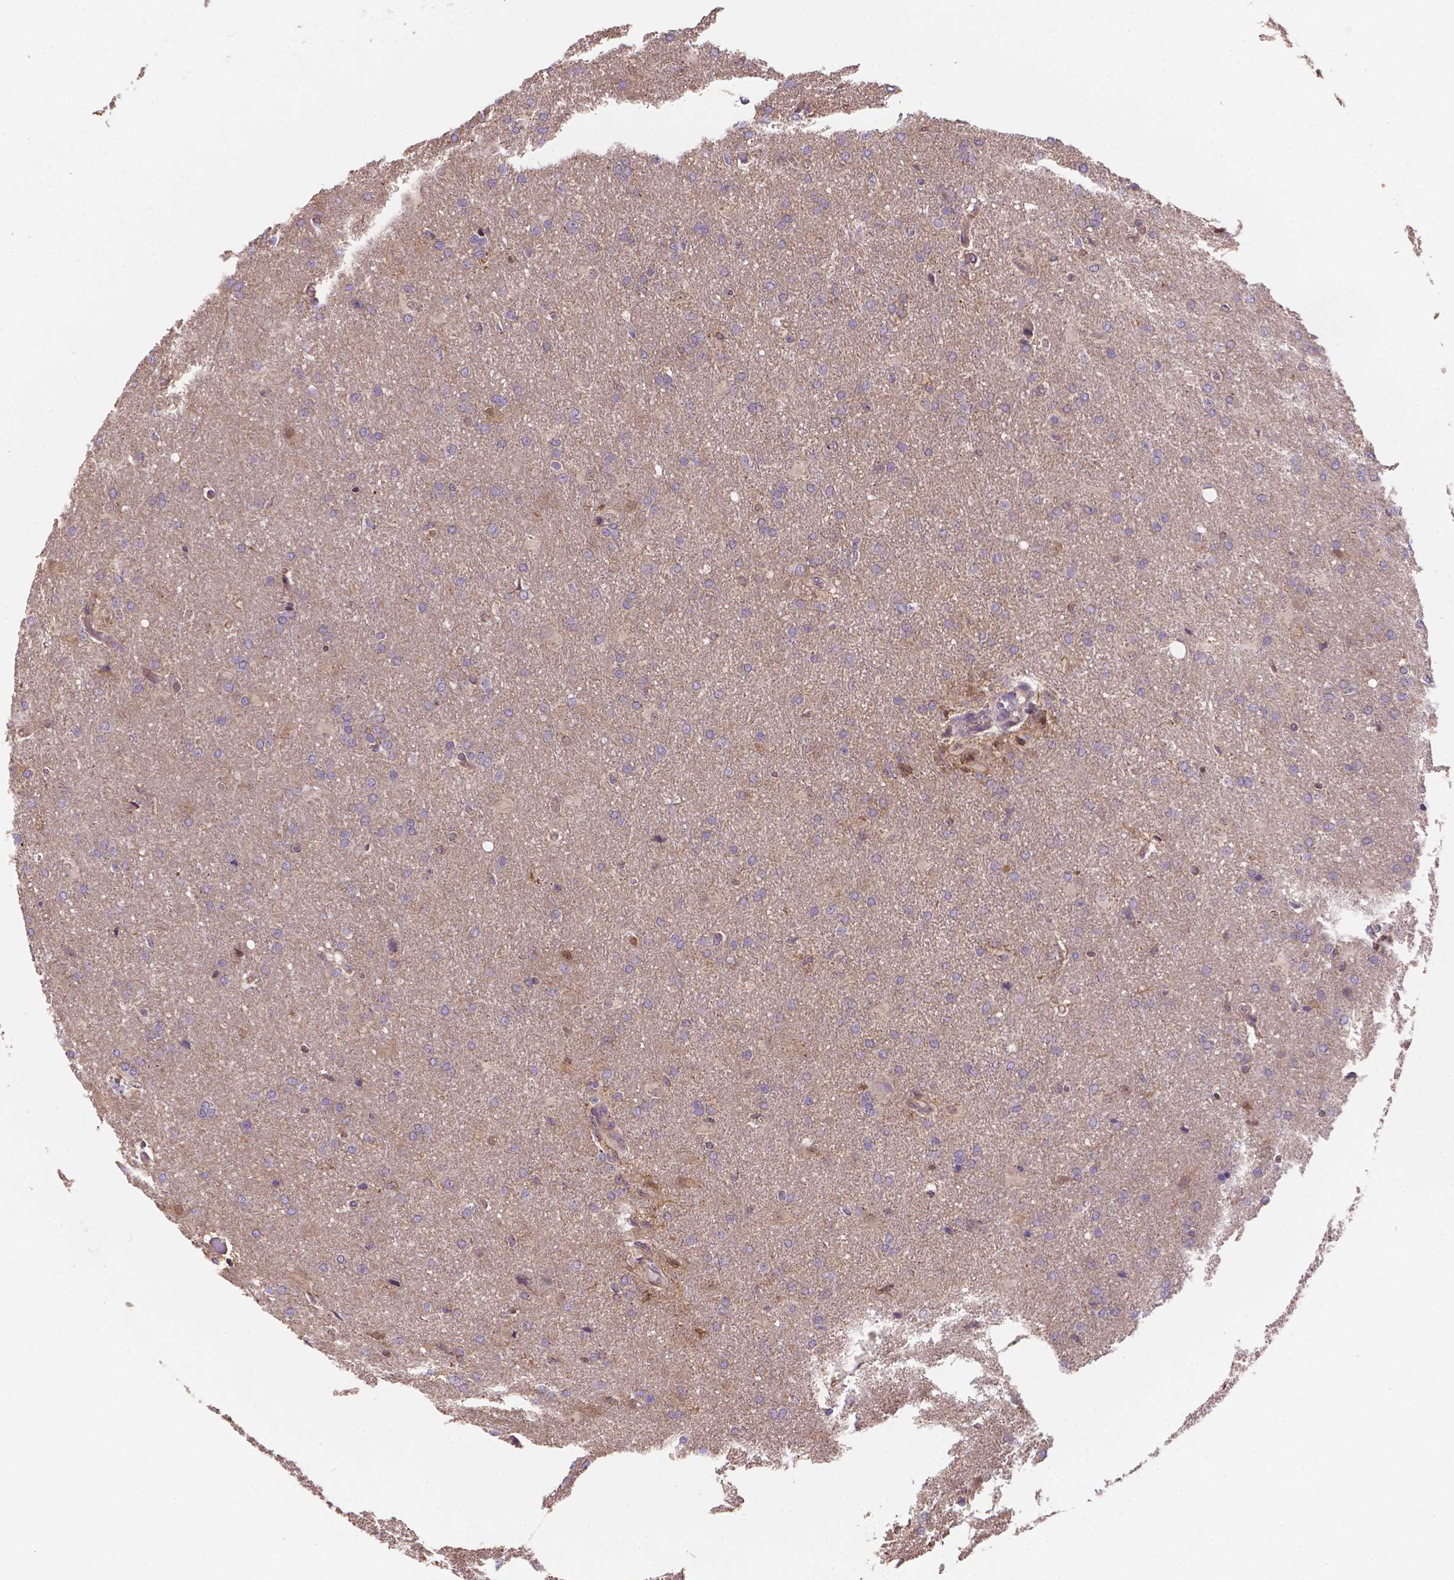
{"staining": {"intensity": "negative", "quantity": "none", "location": "none"}, "tissue": "glioma", "cell_type": "Tumor cells", "image_type": "cancer", "snomed": [{"axis": "morphology", "description": "Glioma, malignant, High grade"}, {"axis": "topography", "description": "Brain"}], "caption": "The immunohistochemistry (IHC) micrograph has no significant expression in tumor cells of high-grade glioma (malignant) tissue. Nuclei are stained in blue.", "gene": "DMWD", "patient": {"sex": "male", "age": 68}}